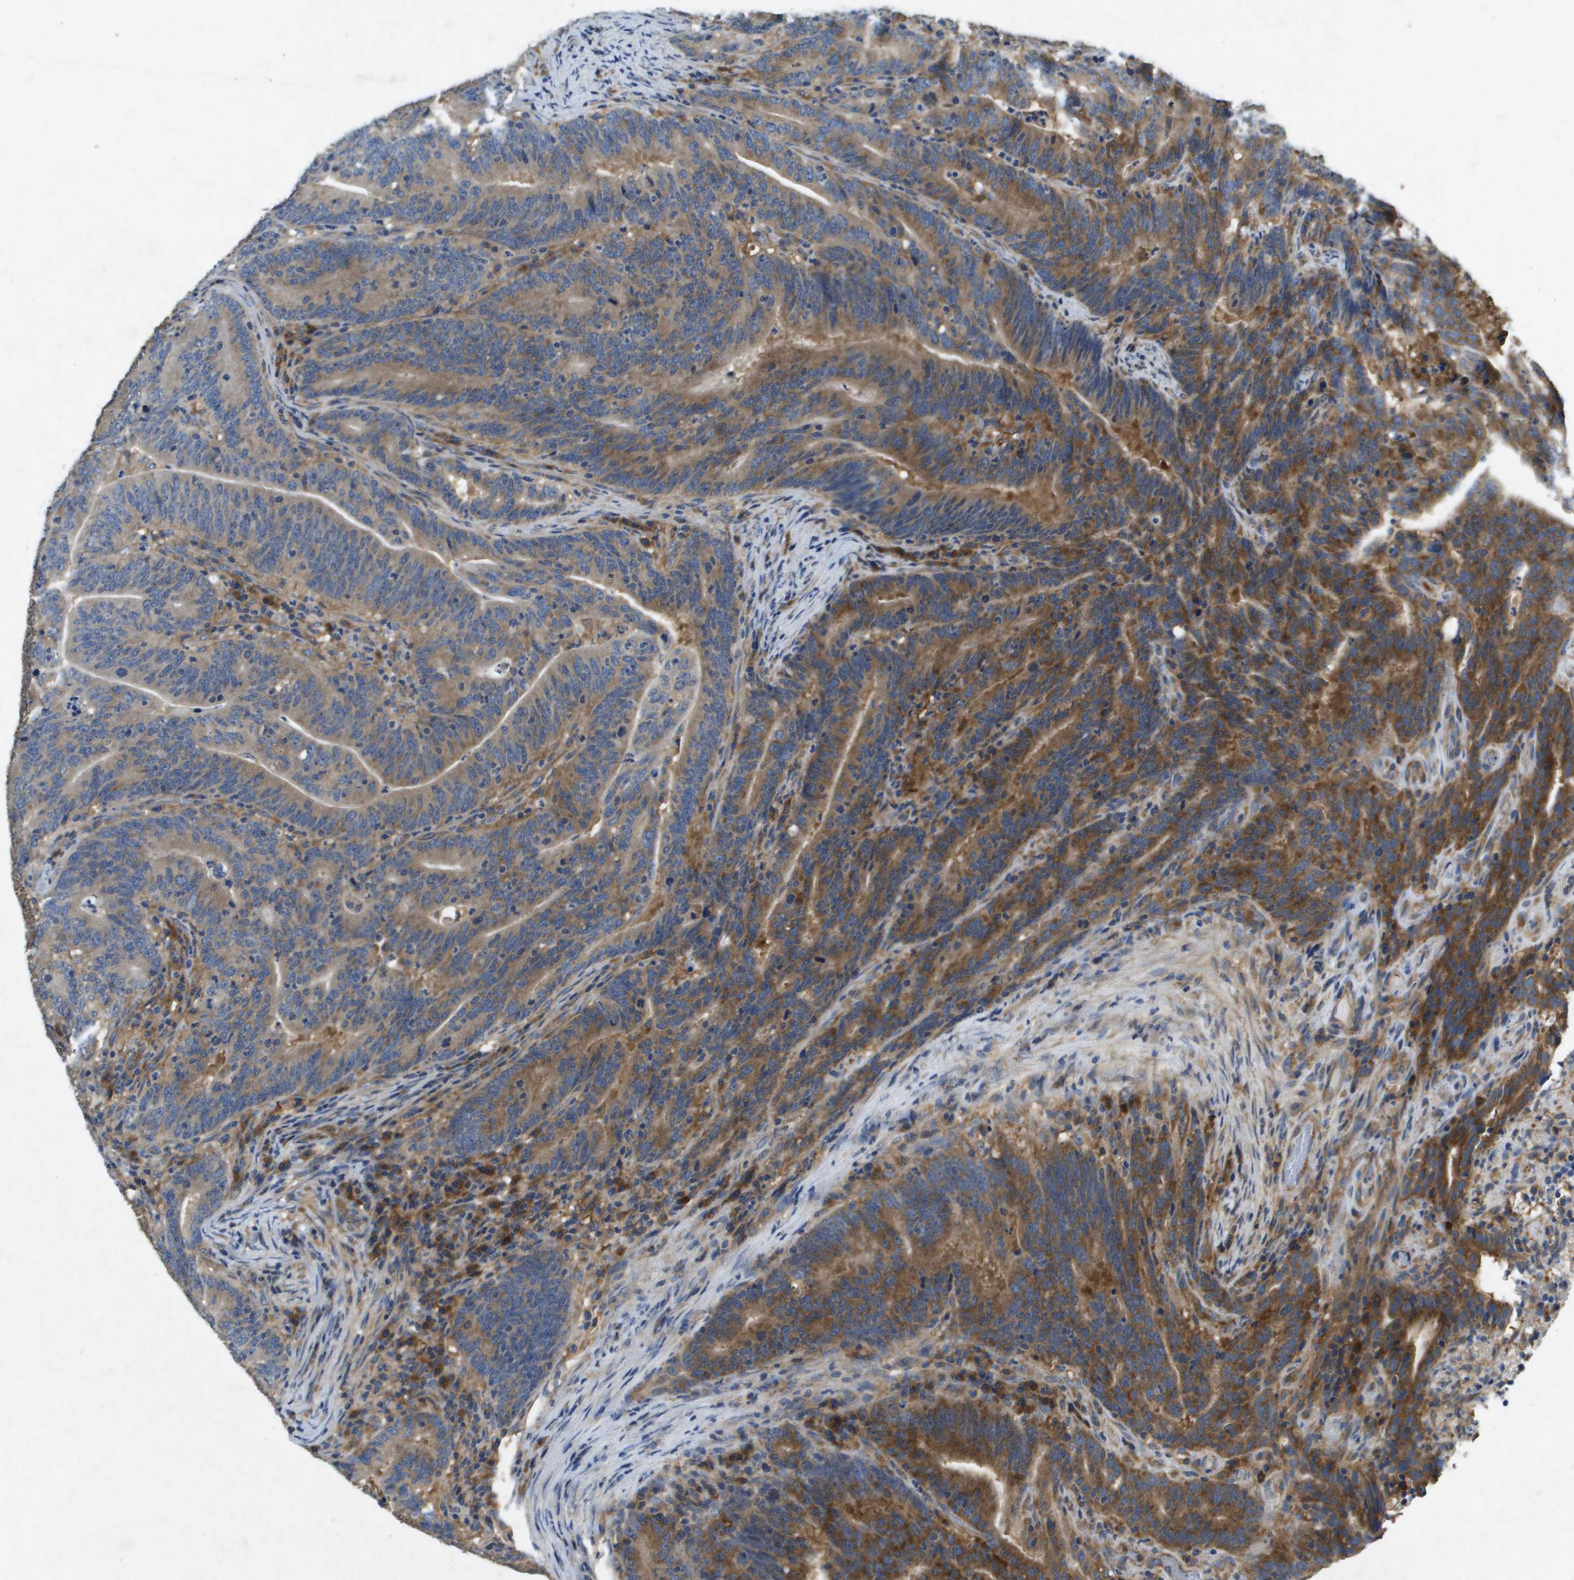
{"staining": {"intensity": "moderate", "quantity": "25%-75%", "location": "cytoplasmic/membranous"}, "tissue": "colorectal cancer", "cell_type": "Tumor cells", "image_type": "cancer", "snomed": [{"axis": "morphology", "description": "Adenocarcinoma, NOS"}, {"axis": "topography", "description": "Colon"}], "caption": "High-power microscopy captured an IHC image of colorectal cancer, revealing moderate cytoplasmic/membranous expression in approximately 25%-75% of tumor cells.", "gene": "PTPRT", "patient": {"sex": "female", "age": 66}}